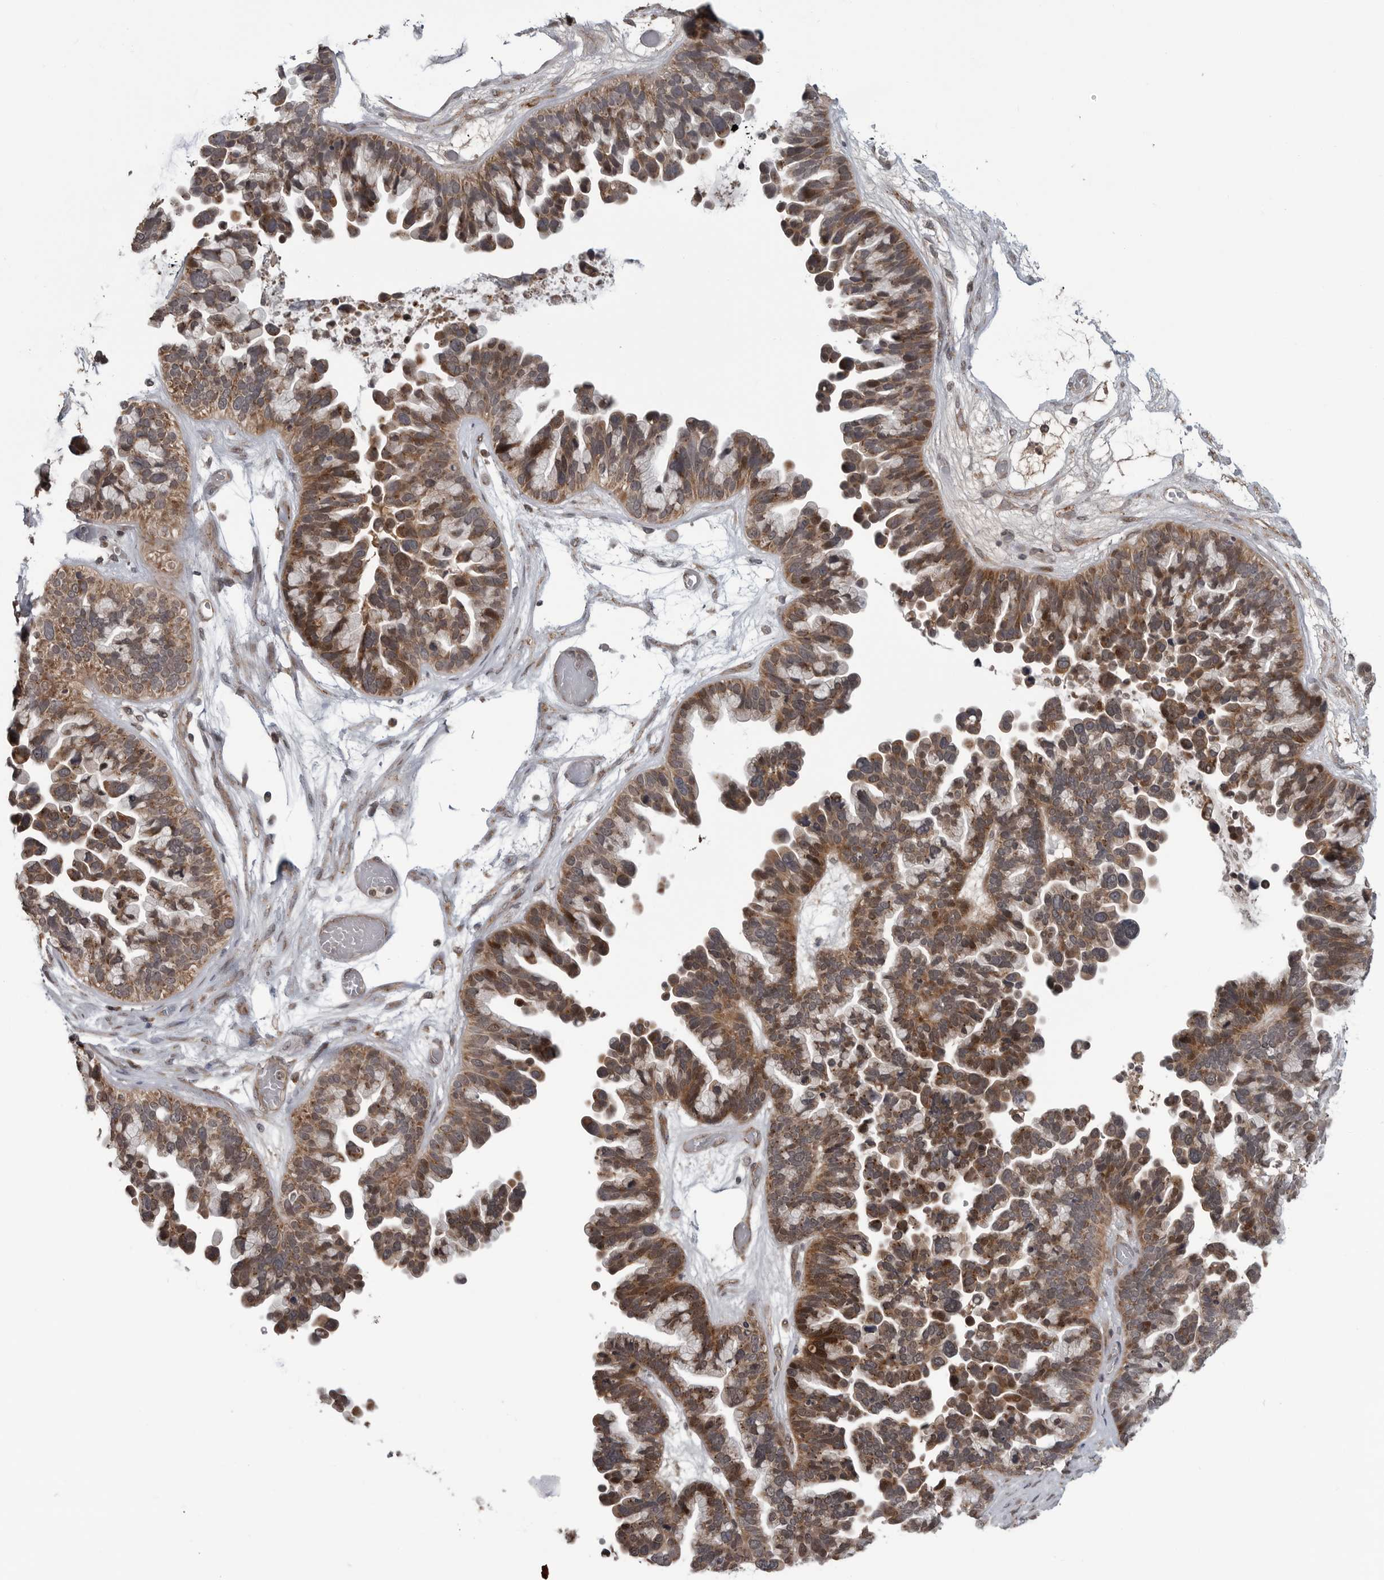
{"staining": {"intensity": "moderate", "quantity": ">75%", "location": "cytoplasmic/membranous,nuclear"}, "tissue": "ovarian cancer", "cell_type": "Tumor cells", "image_type": "cancer", "snomed": [{"axis": "morphology", "description": "Cystadenocarcinoma, serous, NOS"}, {"axis": "topography", "description": "Ovary"}], "caption": "Human serous cystadenocarcinoma (ovarian) stained with a protein marker exhibits moderate staining in tumor cells.", "gene": "FAAP100", "patient": {"sex": "female", "age": 56}}